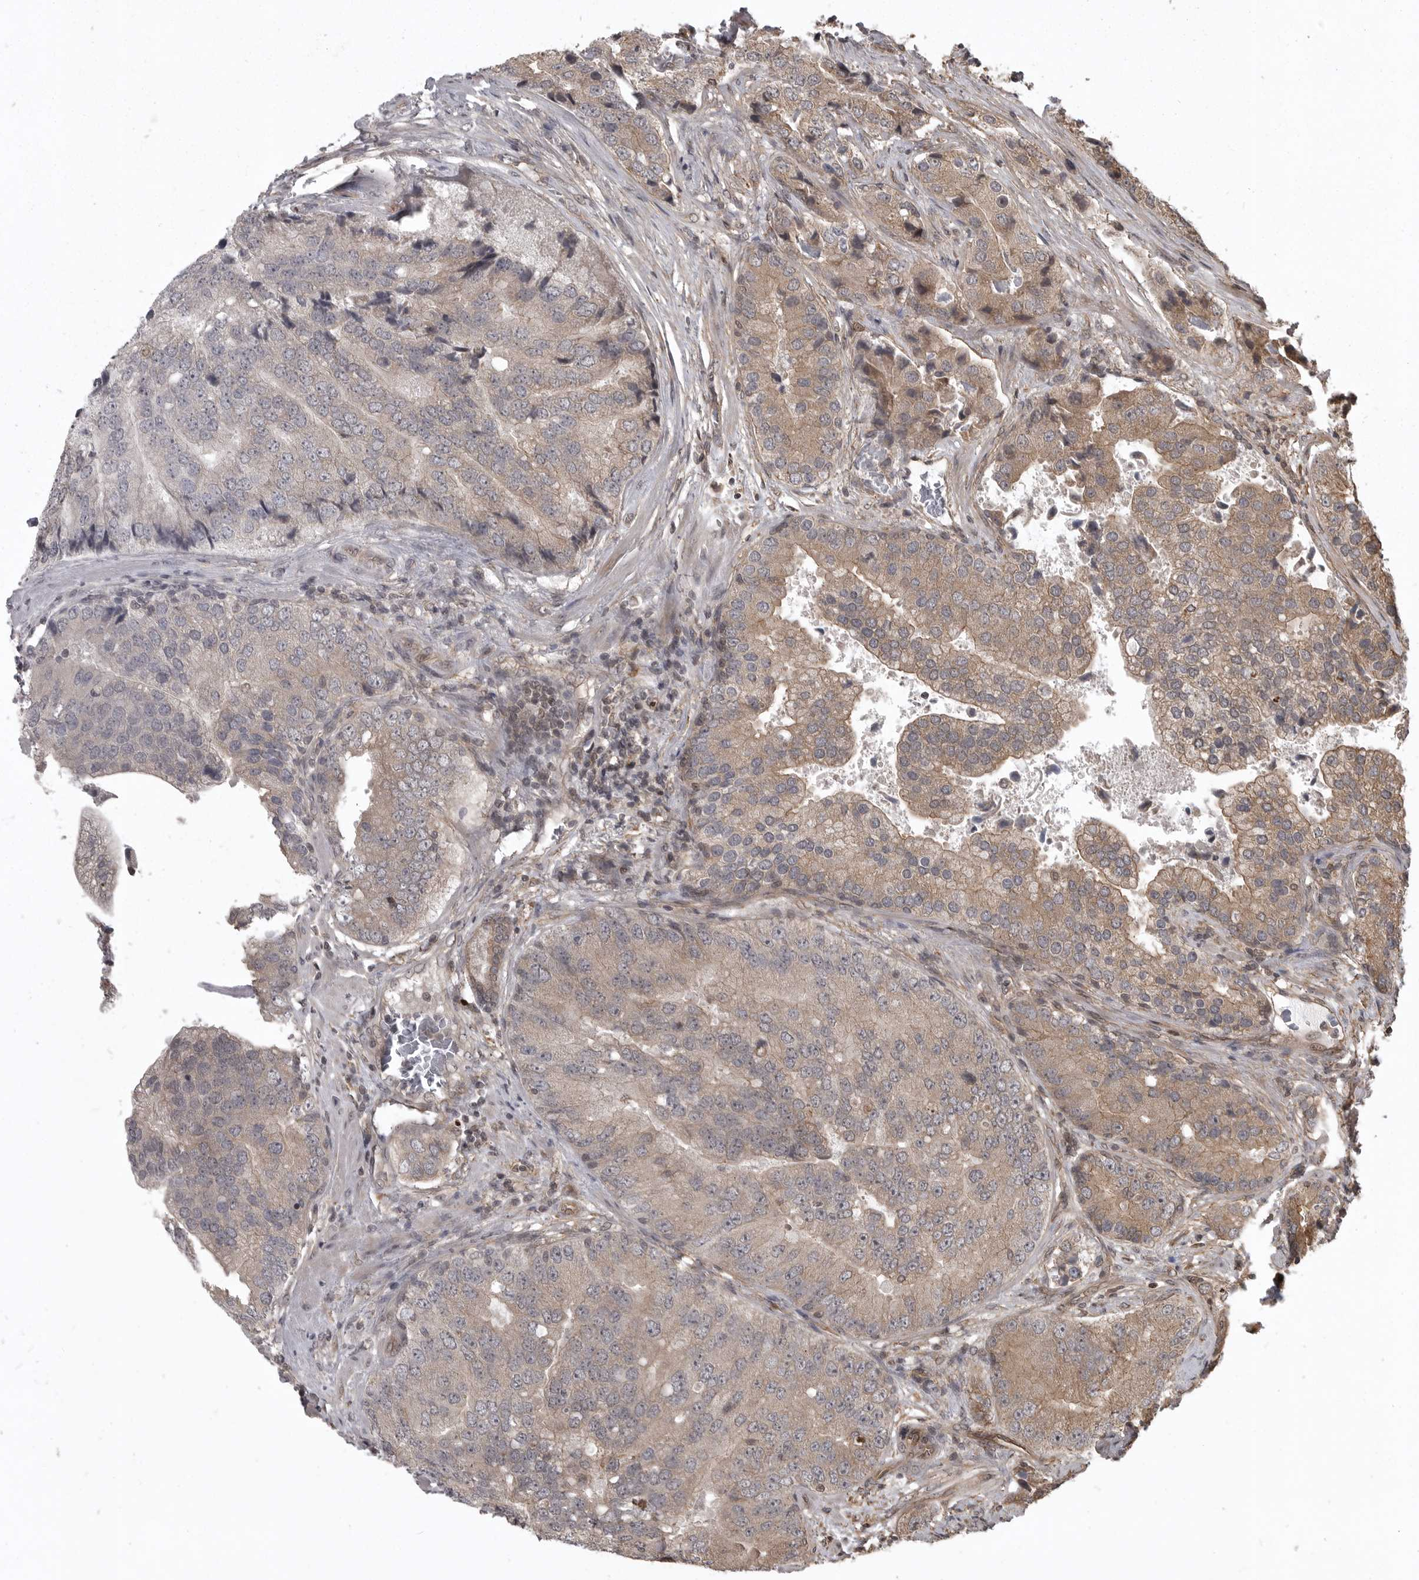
{"staining": {"intensity": "moderate", "quantity": ">75%", "location": "cytoplasmic/membranous"}, "tissue": "prostate cancer", "cell_type": "Tumor cells", "image_type": "cancer", "snomed": [{"axis": "morphology", "description": "Adenocarcinoma, High grade"}, {"axis": "topography", "description": "Prostate"}], "caption": "Immunohistochemical staining of human adenocarcinoma (high-grade) (prostate) shows medium levels of moderate cytoplasmic/membranous expression in approximately >75% of tumor cells.", "gene": "DNAJC8", "patient": {"sex": "male", "age": 70}}